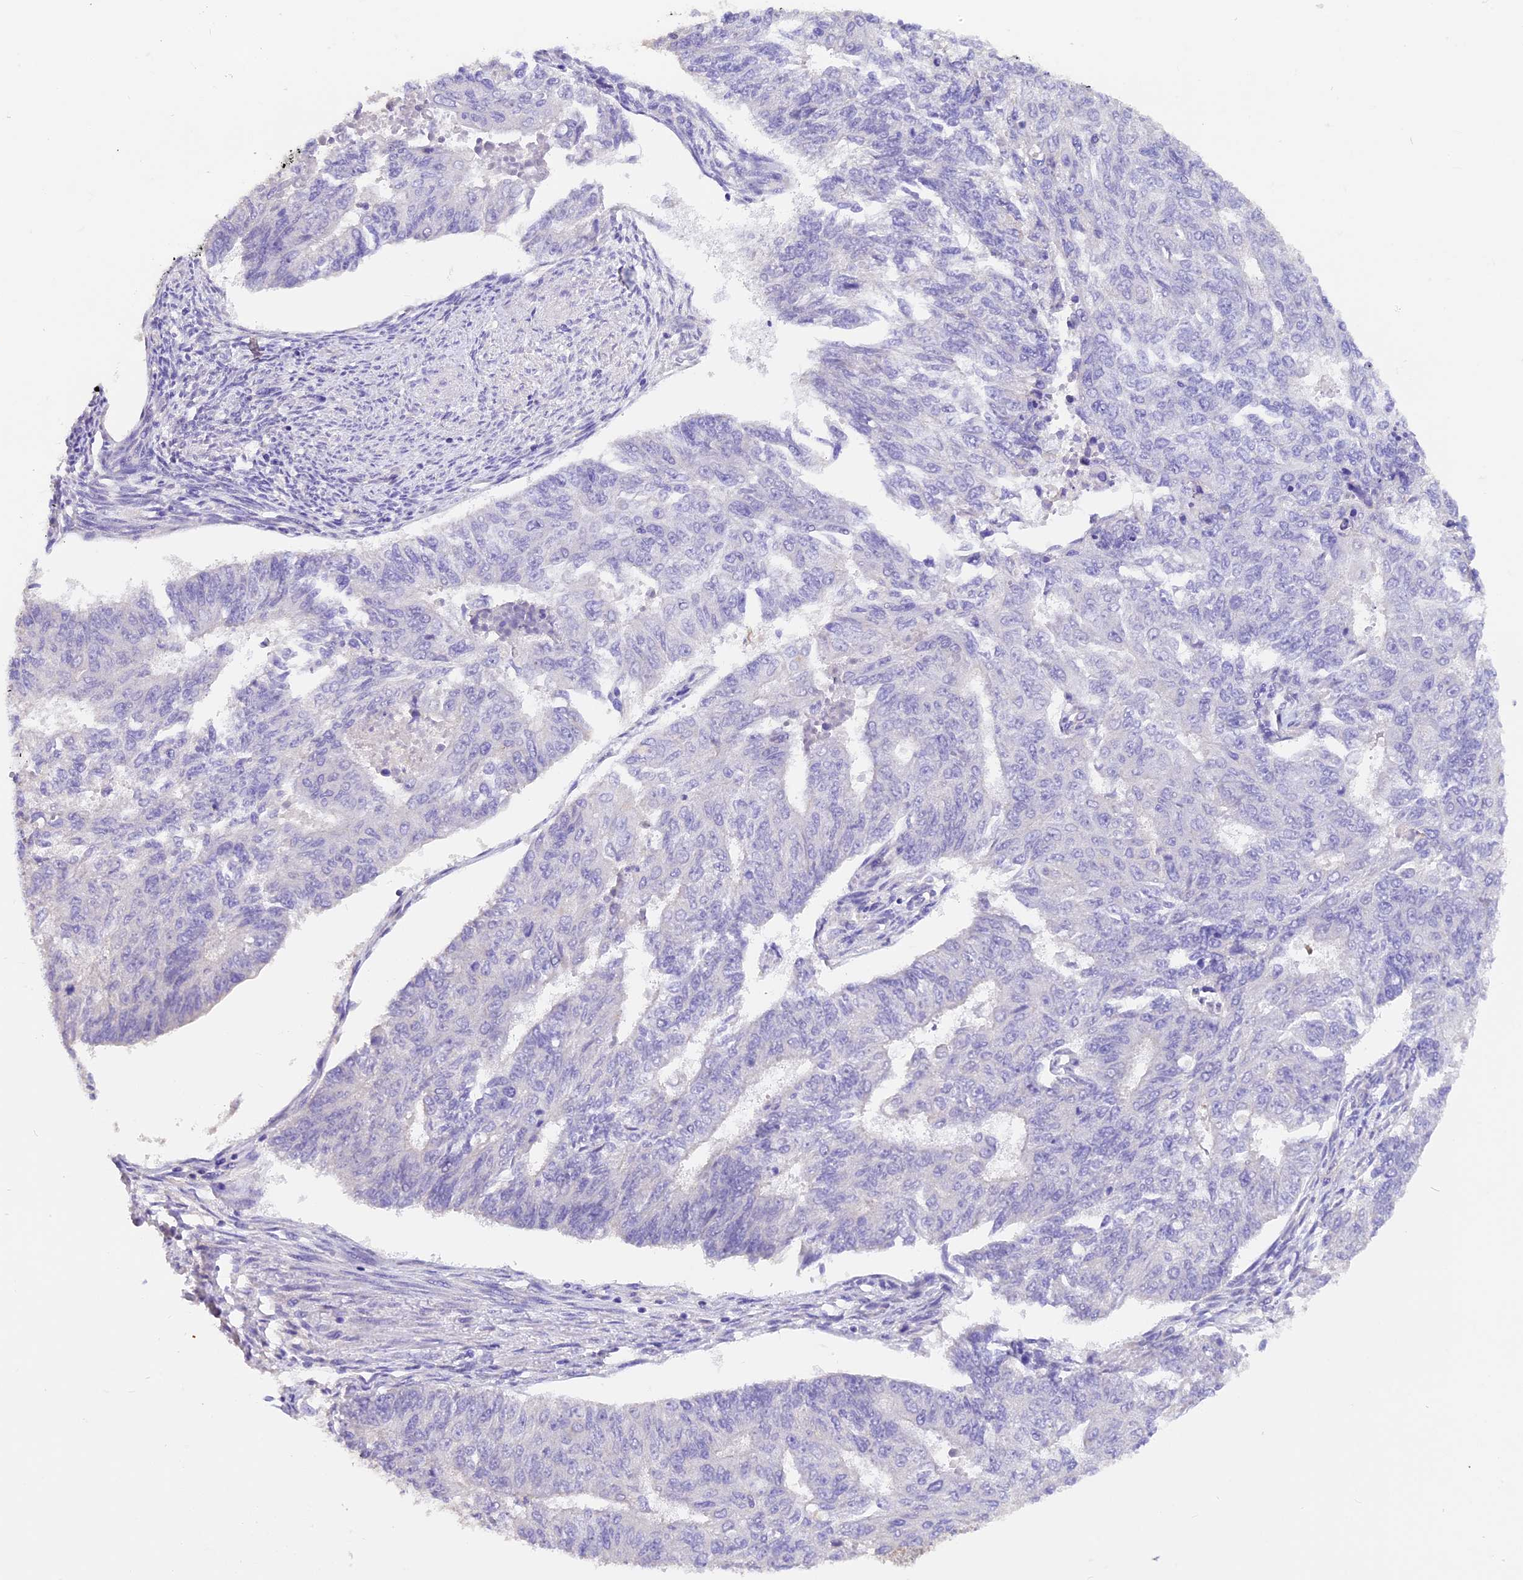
{"staining": {"intensity": "negative", "quantity": "none", "location": "none"}, "tissue": "endometrial cancer", "cell_type": "Tumor cells", "image_type": "cancer", "snomed": [{"axis": "morphology", "description": "Adenocarcinoma, NOS"}, {"axis": "topography", "description": "Endometrium"}], "caption": "Immunohistochemistry (IHC) of endometrial cancer (adenocarcinoma) demonstrates no staining in tumor cells. Brightfield microscopy of immunohistochemistry stained with DAB (3,3'-diaminobenzidine) (brown) and hematoxylin (blue), captured at high magnification.", "gene": "AP3B2", "patient": {"sex": "female", "age": 32}}